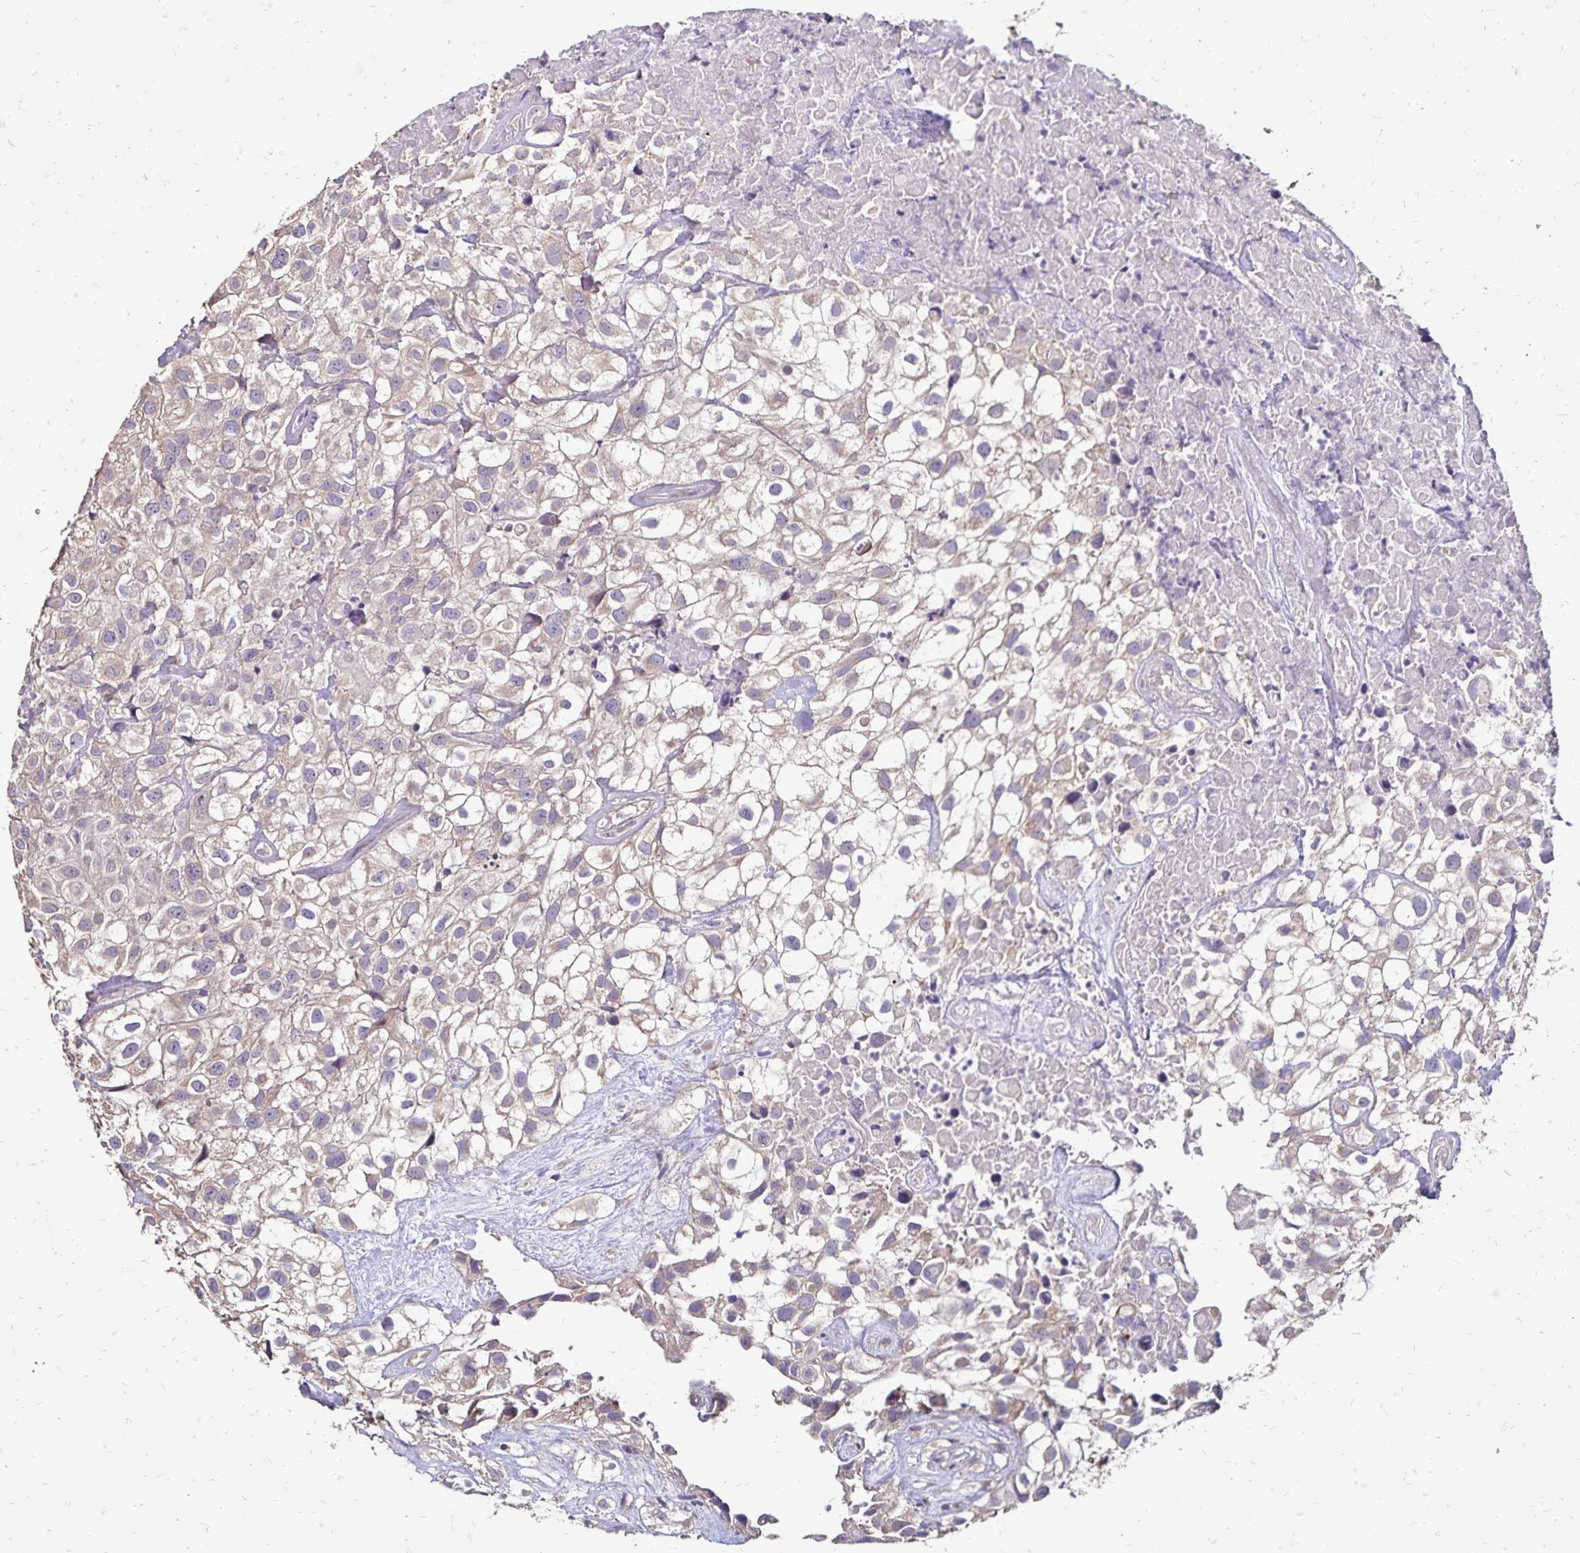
{"staining": {"intensity": "weak", "quantity": "<25%", "location": "cytoplasmic/membranous"}, "tissue": "urothelial cancer", "cell_type": "Tumor cells", "image_type": "cancer", "snomed": [{"axis": "morphology", "description": "Urothelial carcinoma, High grade"}, {"axis": "topography", "description": "Urinary bladder"}], "caption": "There is no significant staining in tumor cells of urothelial carcinoma (high-grade). (Stains: DAB immunohistochemistry (IHC) with hematoxylin counter stain, Microscopy: brightfield microscopy at high magnification).", "gene": "EMC10", "patient": {"sex": "male", "age": 56}}